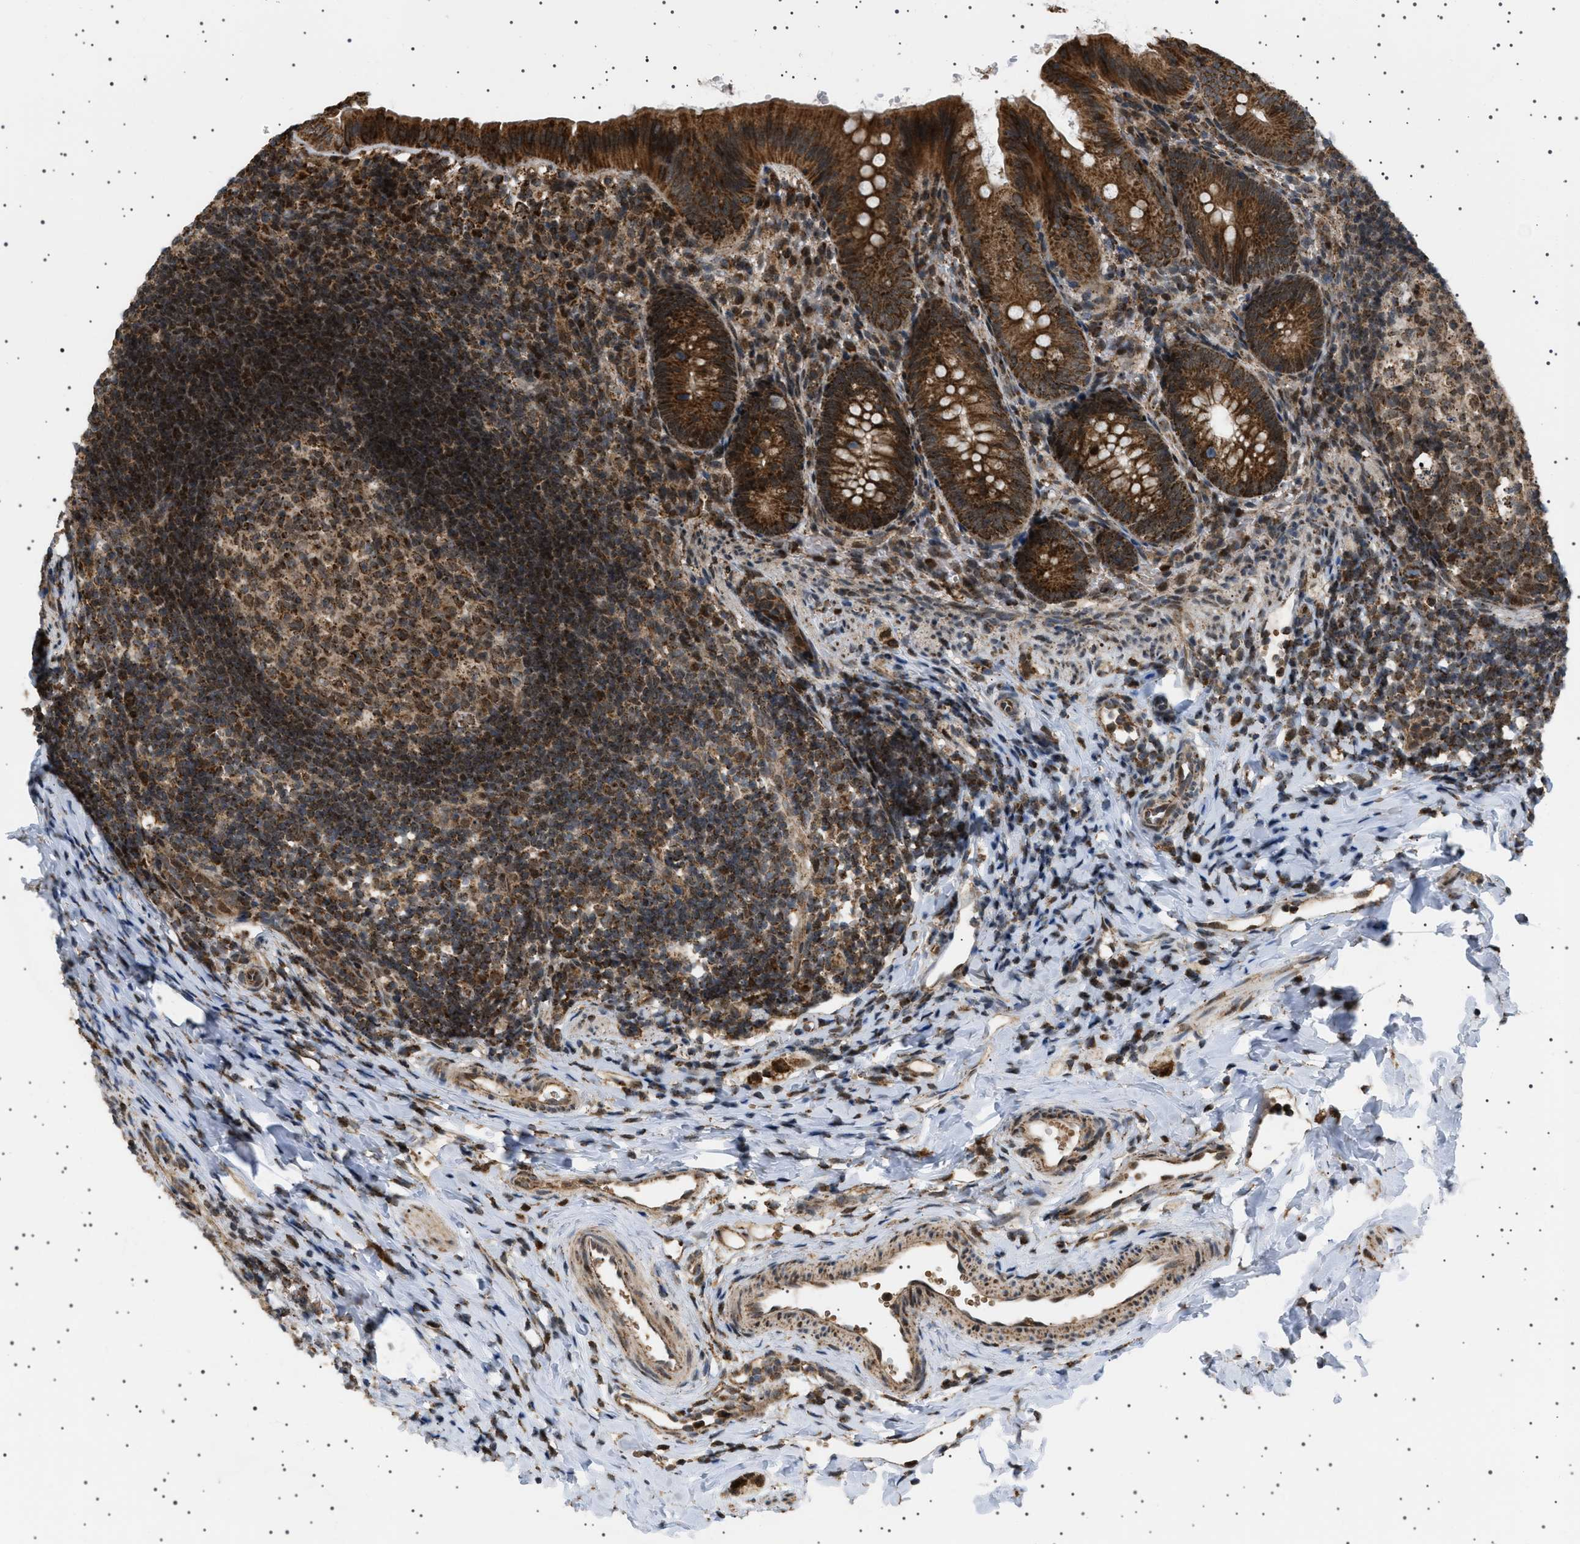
{"staining": {"intensity": "strong", "quantity": ">75%", "location": "cytoplasmic/membranous,nuclear"}, "tissue": "appendix", "cell_type": "Glandular cells", "image_type": "normal", "snomed": [{"axis": "morphology", "description": "Normal tissue, NOS"}, {"axis": "topography", "description": "Appendix"}], "caption": "Immunohistochemistry (IHC) staining of unremarkable appendix, which exhibits high levels of strong cytoplasmic/membranous,nuclear staining in approximately >75% of glandular cells indicating strong cytoplasmic/membranous,nuclear protein expression. The staining was performed using DAB (3,3'-diaminobenzidine) (brown) for protein detection and nuclei were counterstained in hematoxylin (blue).", "gene": "MELK", "patient": {"sex": "male", "age": 1}}